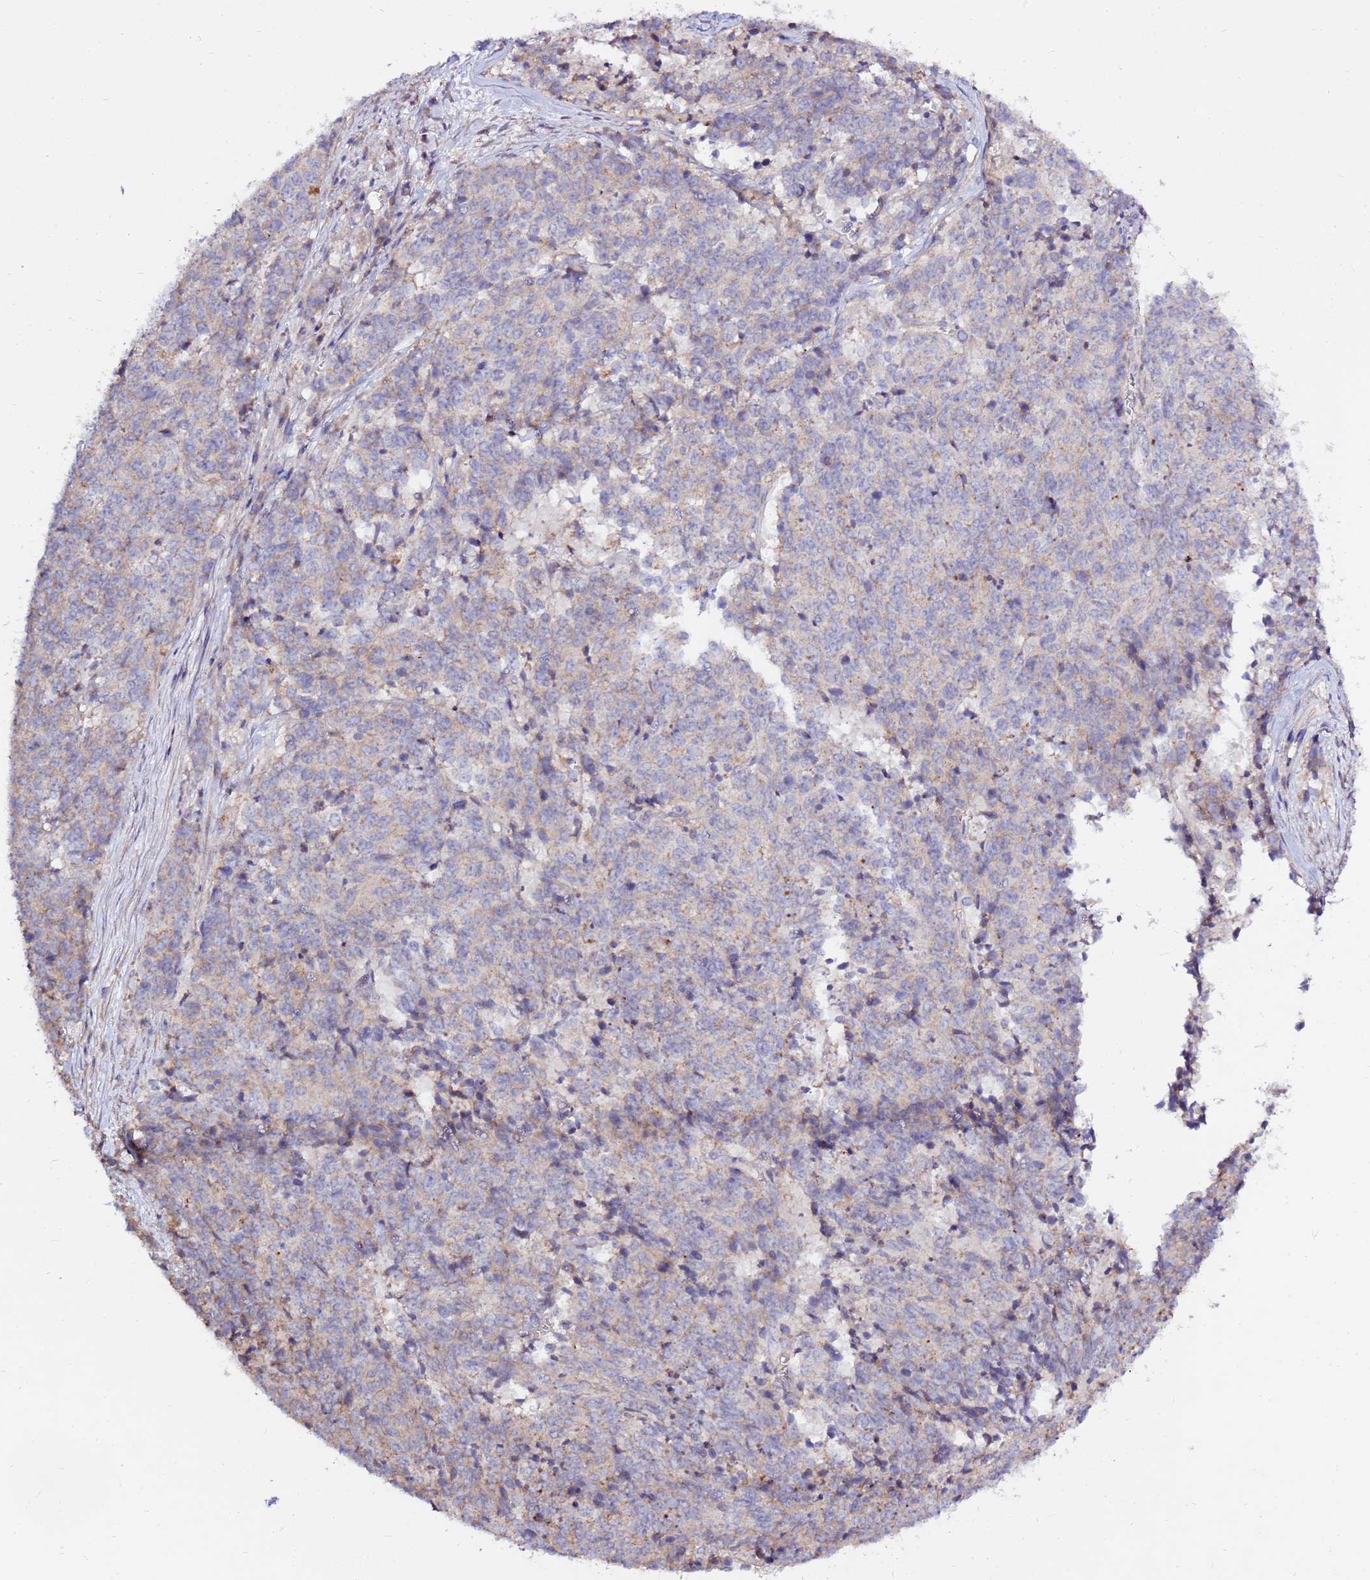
{"staining": {"intensity": "weak", "quantity": "<25%", "location": "cytoplasmic/membranous"}, "tissue": "cervical cancer", "cell_type": "Tumor cells", "image_type": "cancer", "snomed": [{"axis": "morphology", "description": "Squamous cell carcinoma, NOS"}, {"axis": "topography", "description": "Cervix"}], "caption": "Tumor cells are negative for brown protein staining in cervical squamous cell carcinoma.", "gene": "EVA1B", "patient": {"sex": "female", "age": 29}}